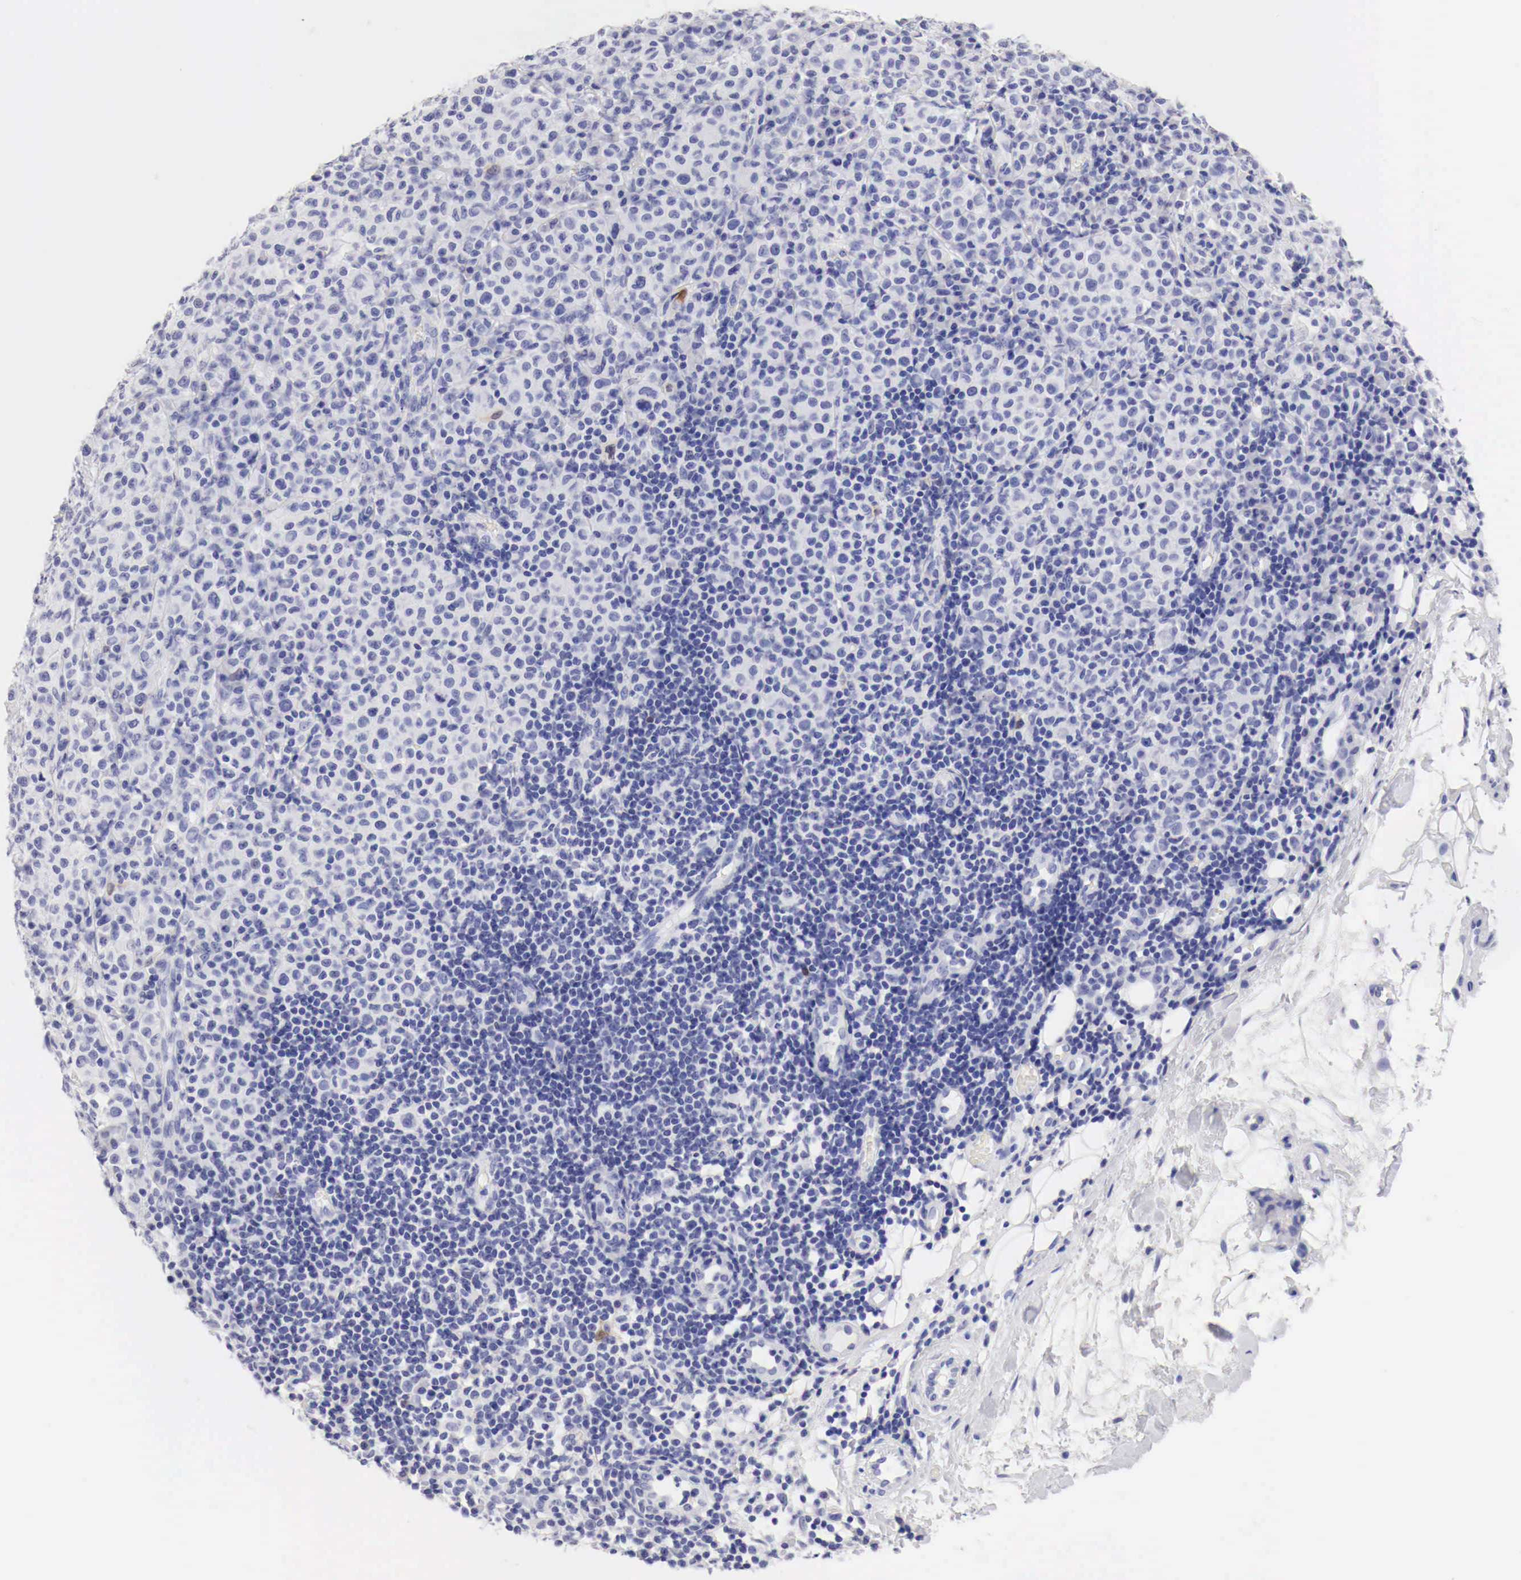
{"staining": {"intensity": "negative", "quantity": "none", "location": "none"}, "tissue": "melanoma", "cell_type": "Tumor cells", "image_type": "cancer", "snomed": [{"axis": "morphology", "description": "Malignant melanoma, Metastatic site"}, {"axis": "topography", "description": "Skin"}], "caption": "Protein analysis of melanoma reveals no significant expression in tumor cells.", "gene": "CDKN2A", "patient": {"sex": "male", "age": 32}}